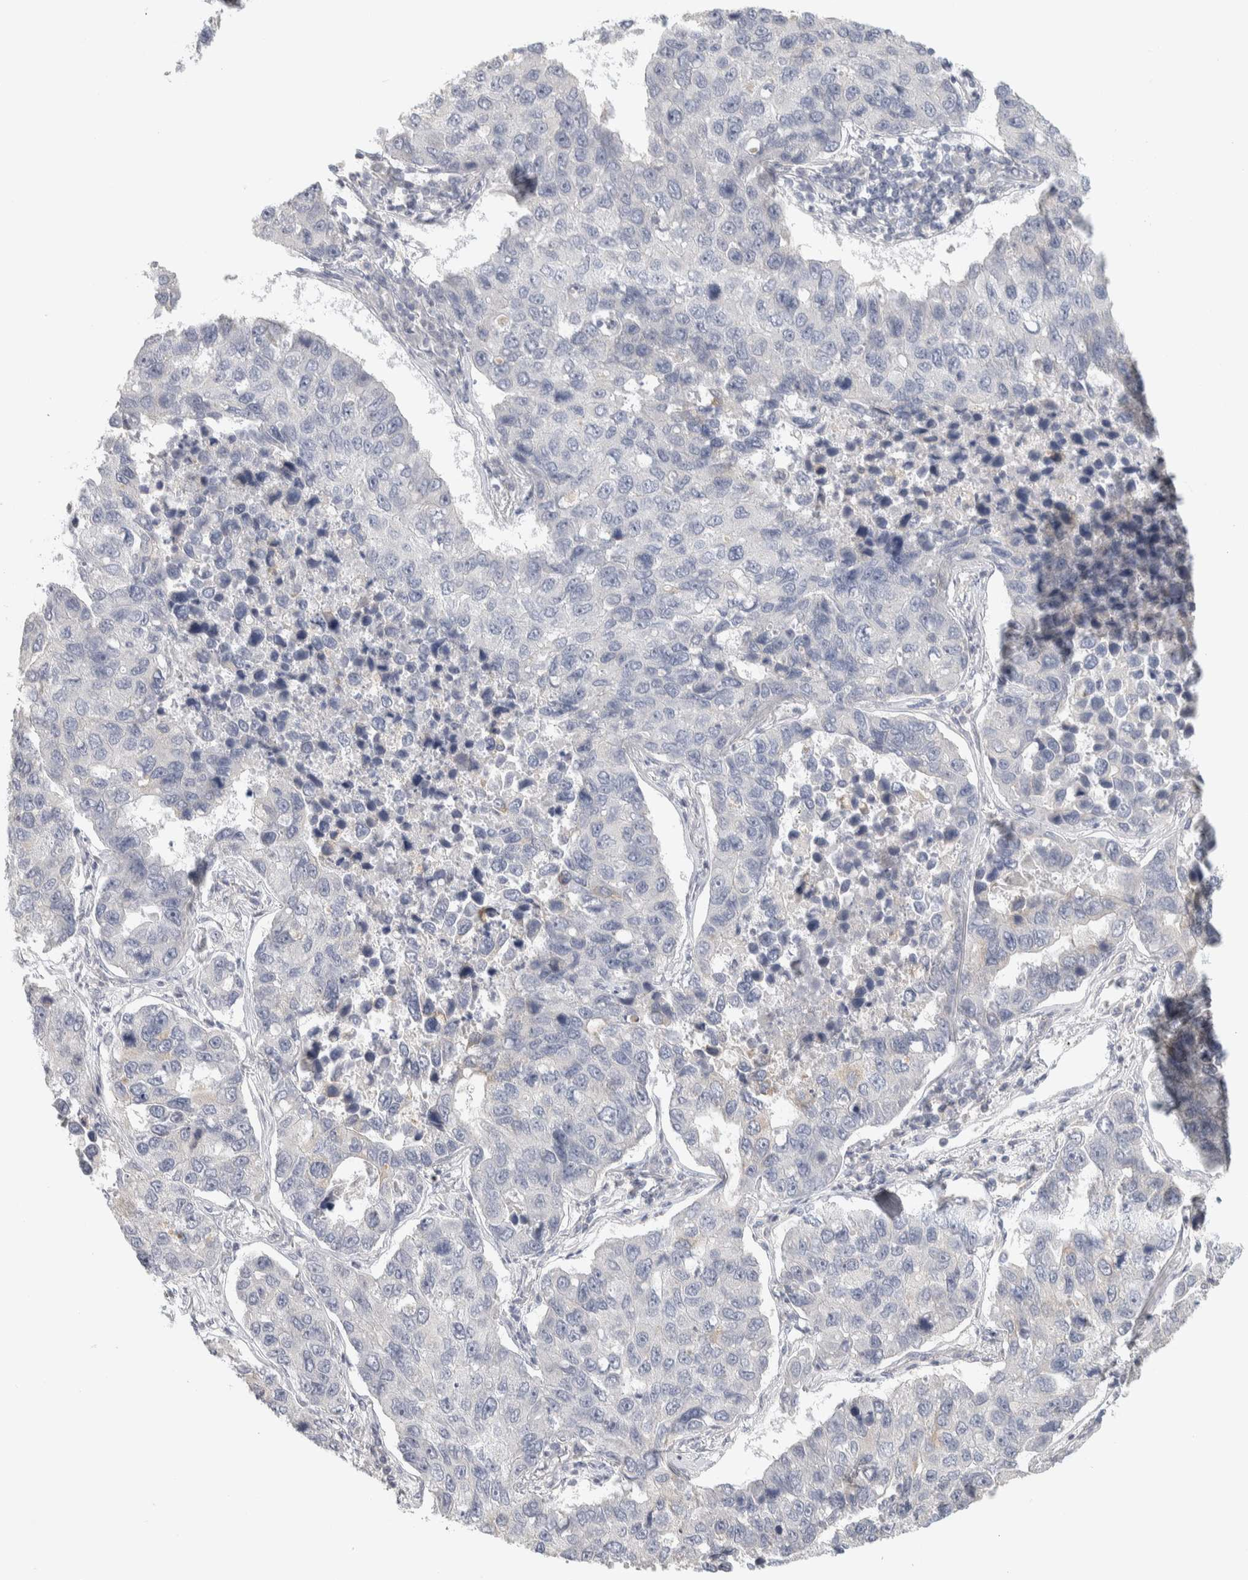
{"staining": {"intensity": "negative", "quantity": "none", "location": "none"}, "tissue": "lung cancer", "cell_type": "Tumor cells", "image_type": "cancer", "snomed": [{"axis": "morphology", "description": "Adenocarcinoma, NOS"}, {"axis": "topography", "description": "Lung"}], "caption": "DAB immunohistochemical staining of lung cancer demonstrates no significant expression in tumor cells.", "gene": "DCXR", "patient": {"sex": "male", "age": 64}}